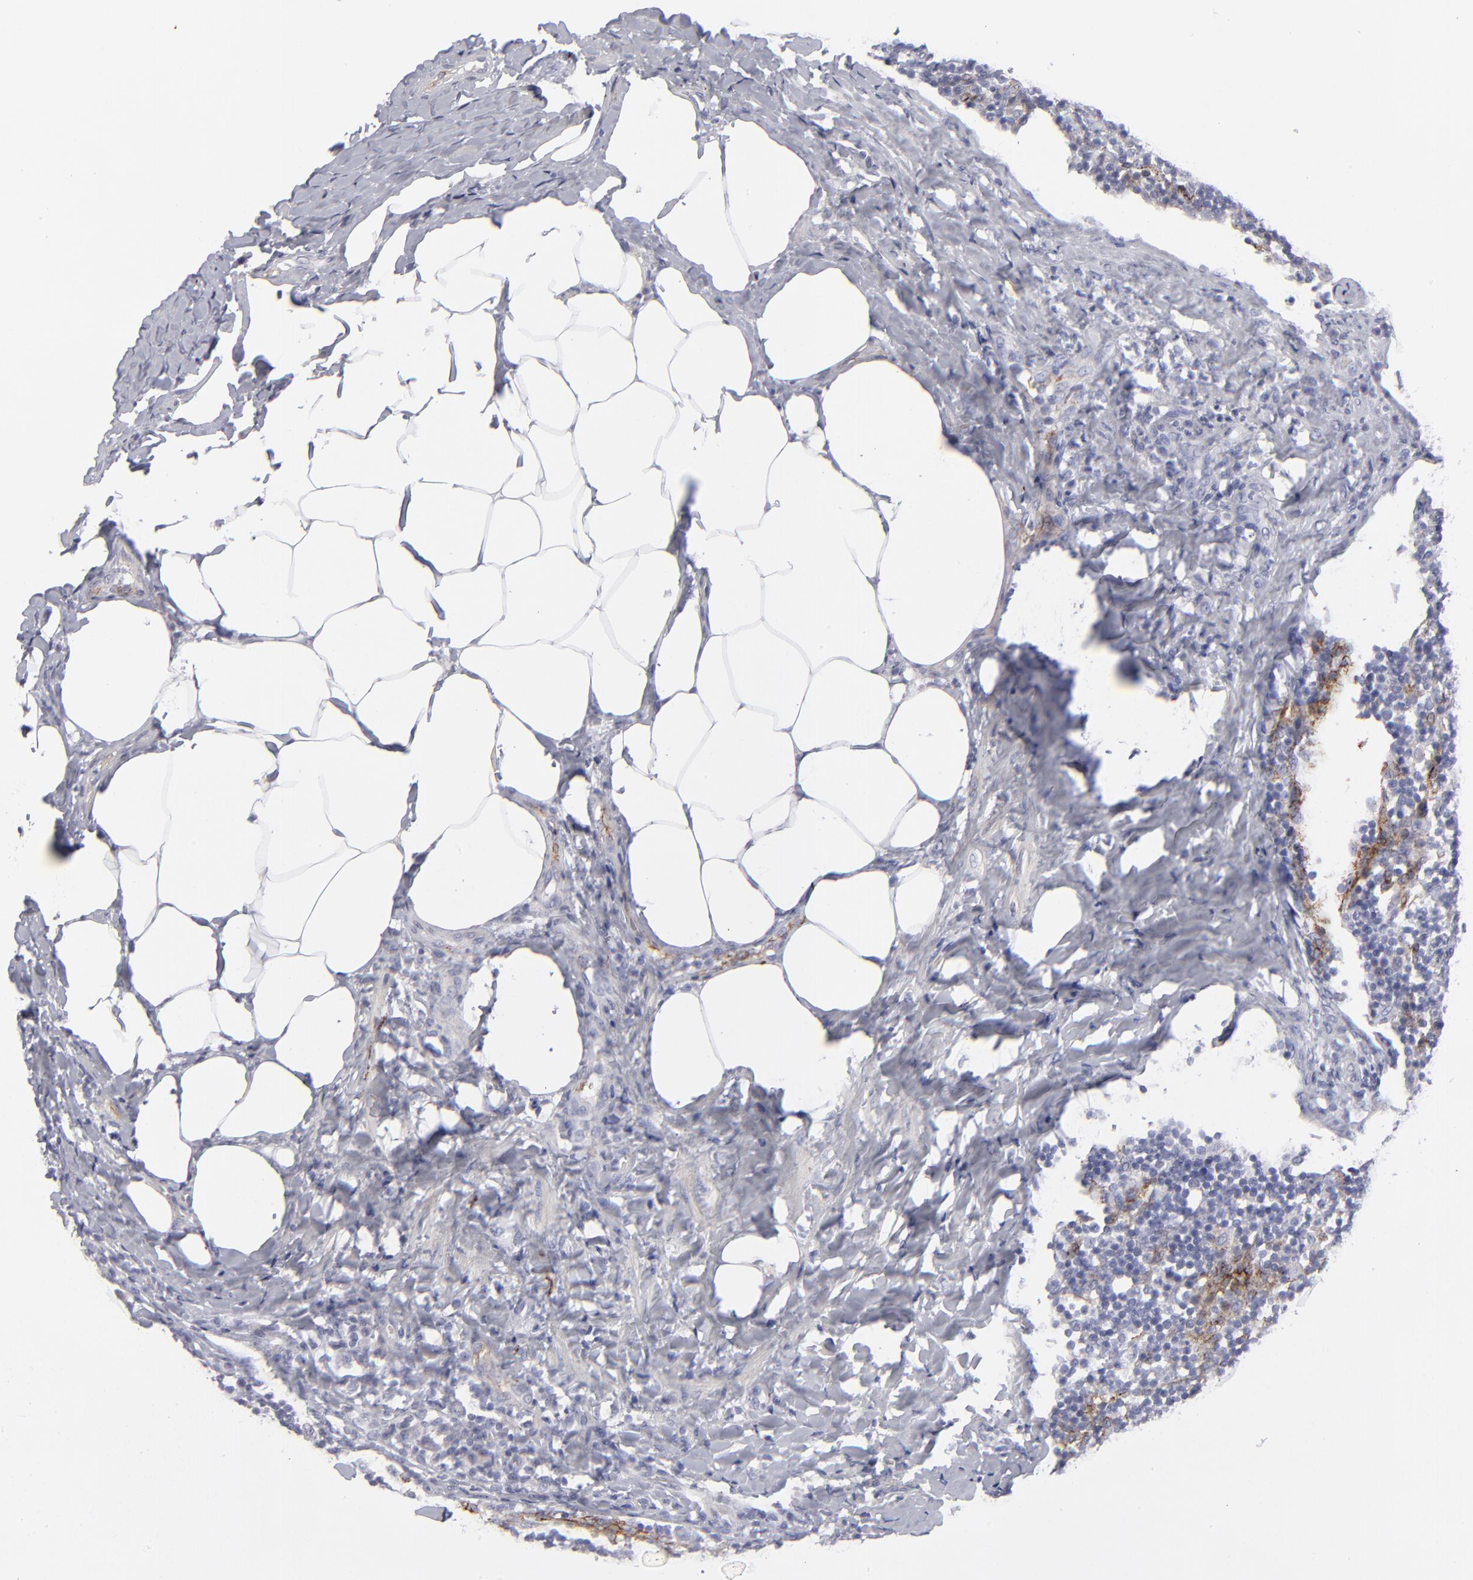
{"staining": {"intensity": "negative", "quantity": "none", "location": "none"}, "tissue": "lymph node", "cell_type": "Germinal center cells", "image_type": "normal", "snomed": [{"axis": "morphology", "description": "Normal tissue, NOS"}, {"axis": "morphology", "description": "Inflammation, NOS"}, {"axis": "topography", "description": "Lymph node"}], "caption": "A photomicrograph of human lymph node is negative for staining in germinal center cells. (DAB immunohistochemistry (IHC) visualized using brightfield microscopy, high magnification).", "gene": "CADM3", "patient": {"sex": "male", "age": 46}}